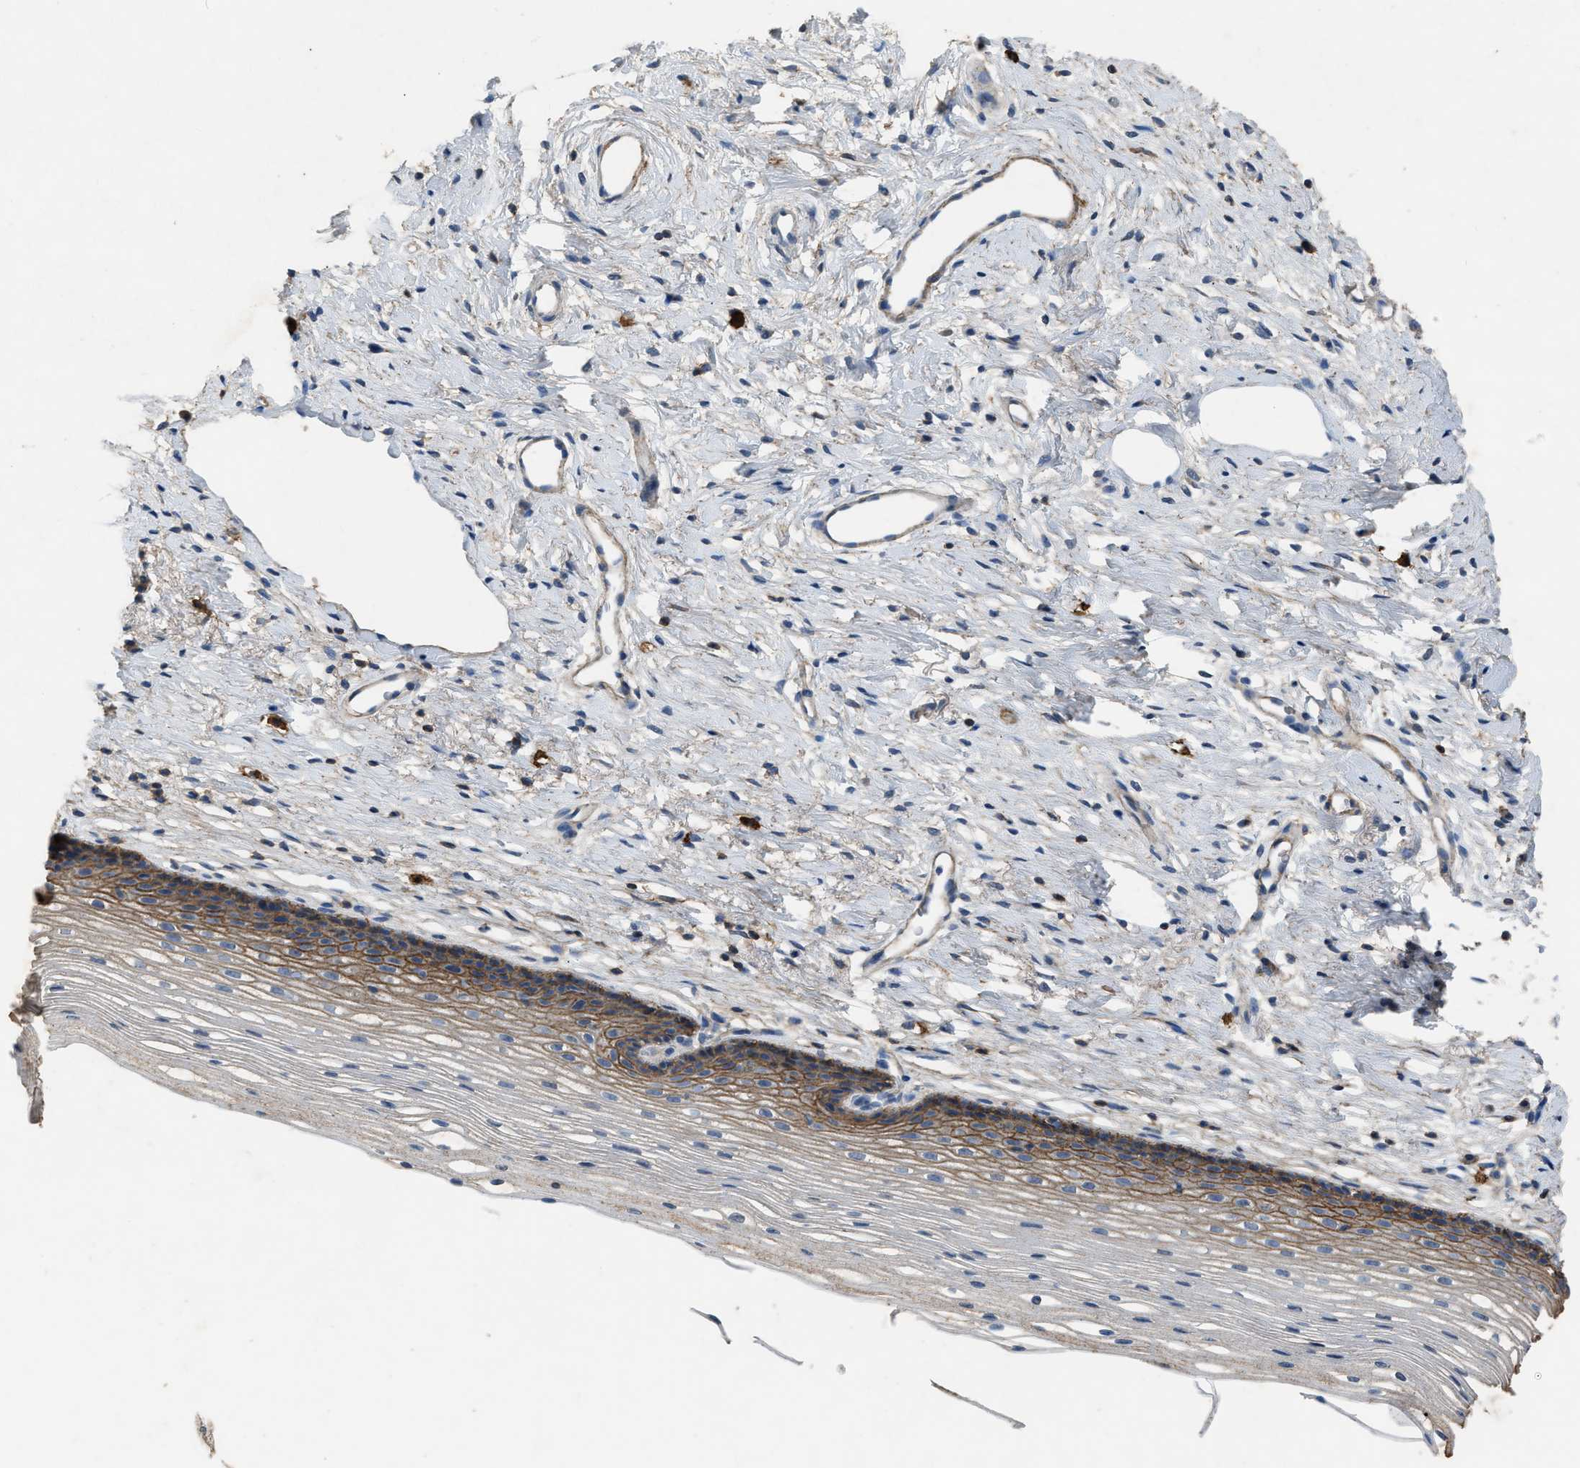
{"staining": {"intensity": "moderate", "quantity": "<25%", "location": "cytoplasmic/membranous"}, "tissue": "cervix", "cell_type": "Glandular cells", "image_type": "normal", "snomed": [{"axis": "morphology", "description": "Normal tissue, NOS"}, {"axis": "topography", "description": "Cervix"}], "caption": "High-power microscopy captured an immunohistochemistry (IHC) image of normal cervix, revealing moderate cytoplasmic/membranous staining in approximately <25% of glandular cells.", "gene": "OR51E1", "patient": {"sex": "female", "age": 77}}